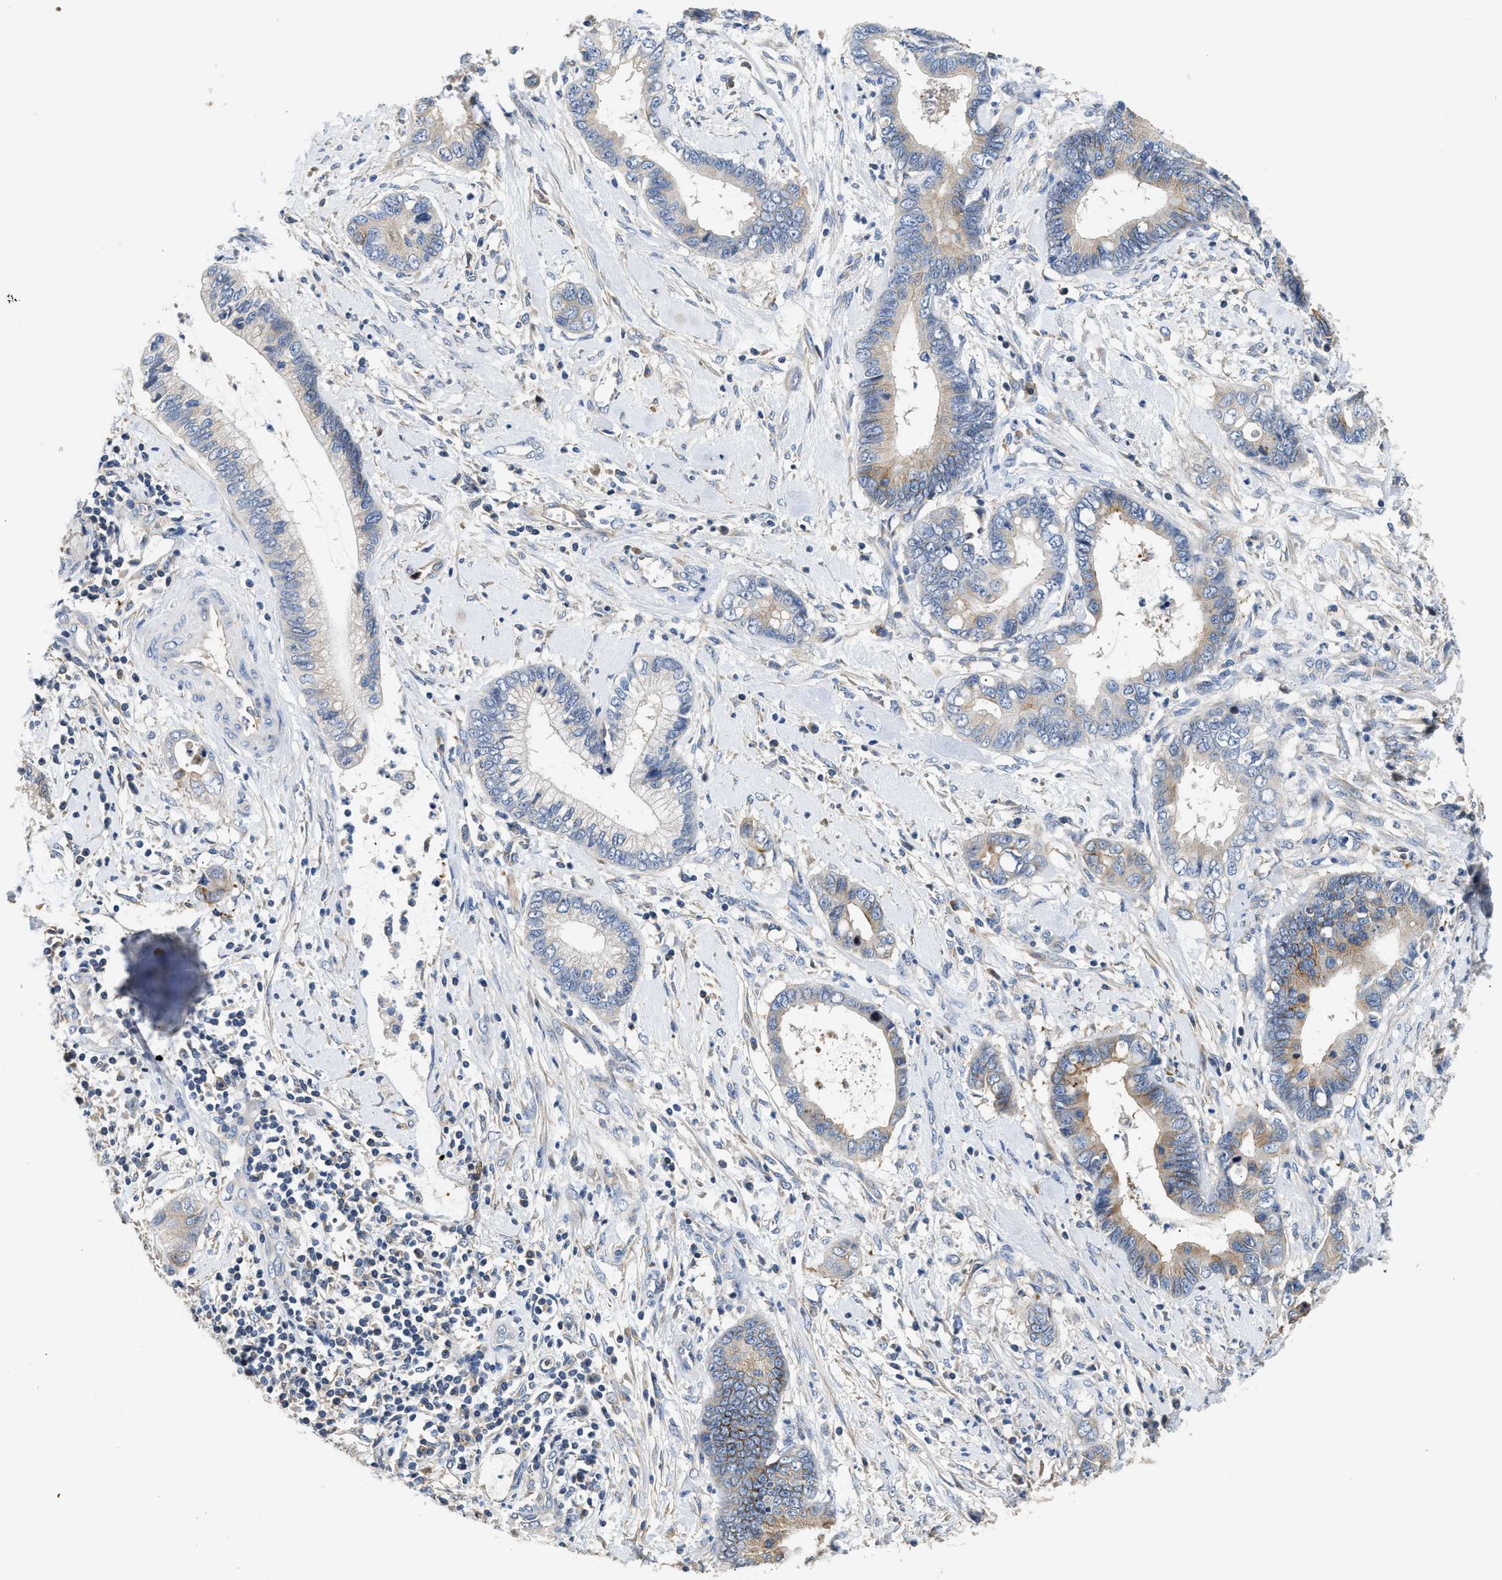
{"staining": {"intensity": "weak", "quantity": "<25%", "location": "cytoplasmic/membranous"}, "tissue": "cervical cancer", "cell_type": "Tumor cells", "image_type": "cancer", "snomed": [{"axis": "morphology", "description": "Adenocarcinoma, NOS"}, {"axis": "topography", "description": "Cervix"}], "caption": "A high-resolution image shows IHC staining of cervical cancer, which reveals no significant positivity in tumor cells.", "gene": "IL17RC", "patient": {"sex": "female", "age": 44}}